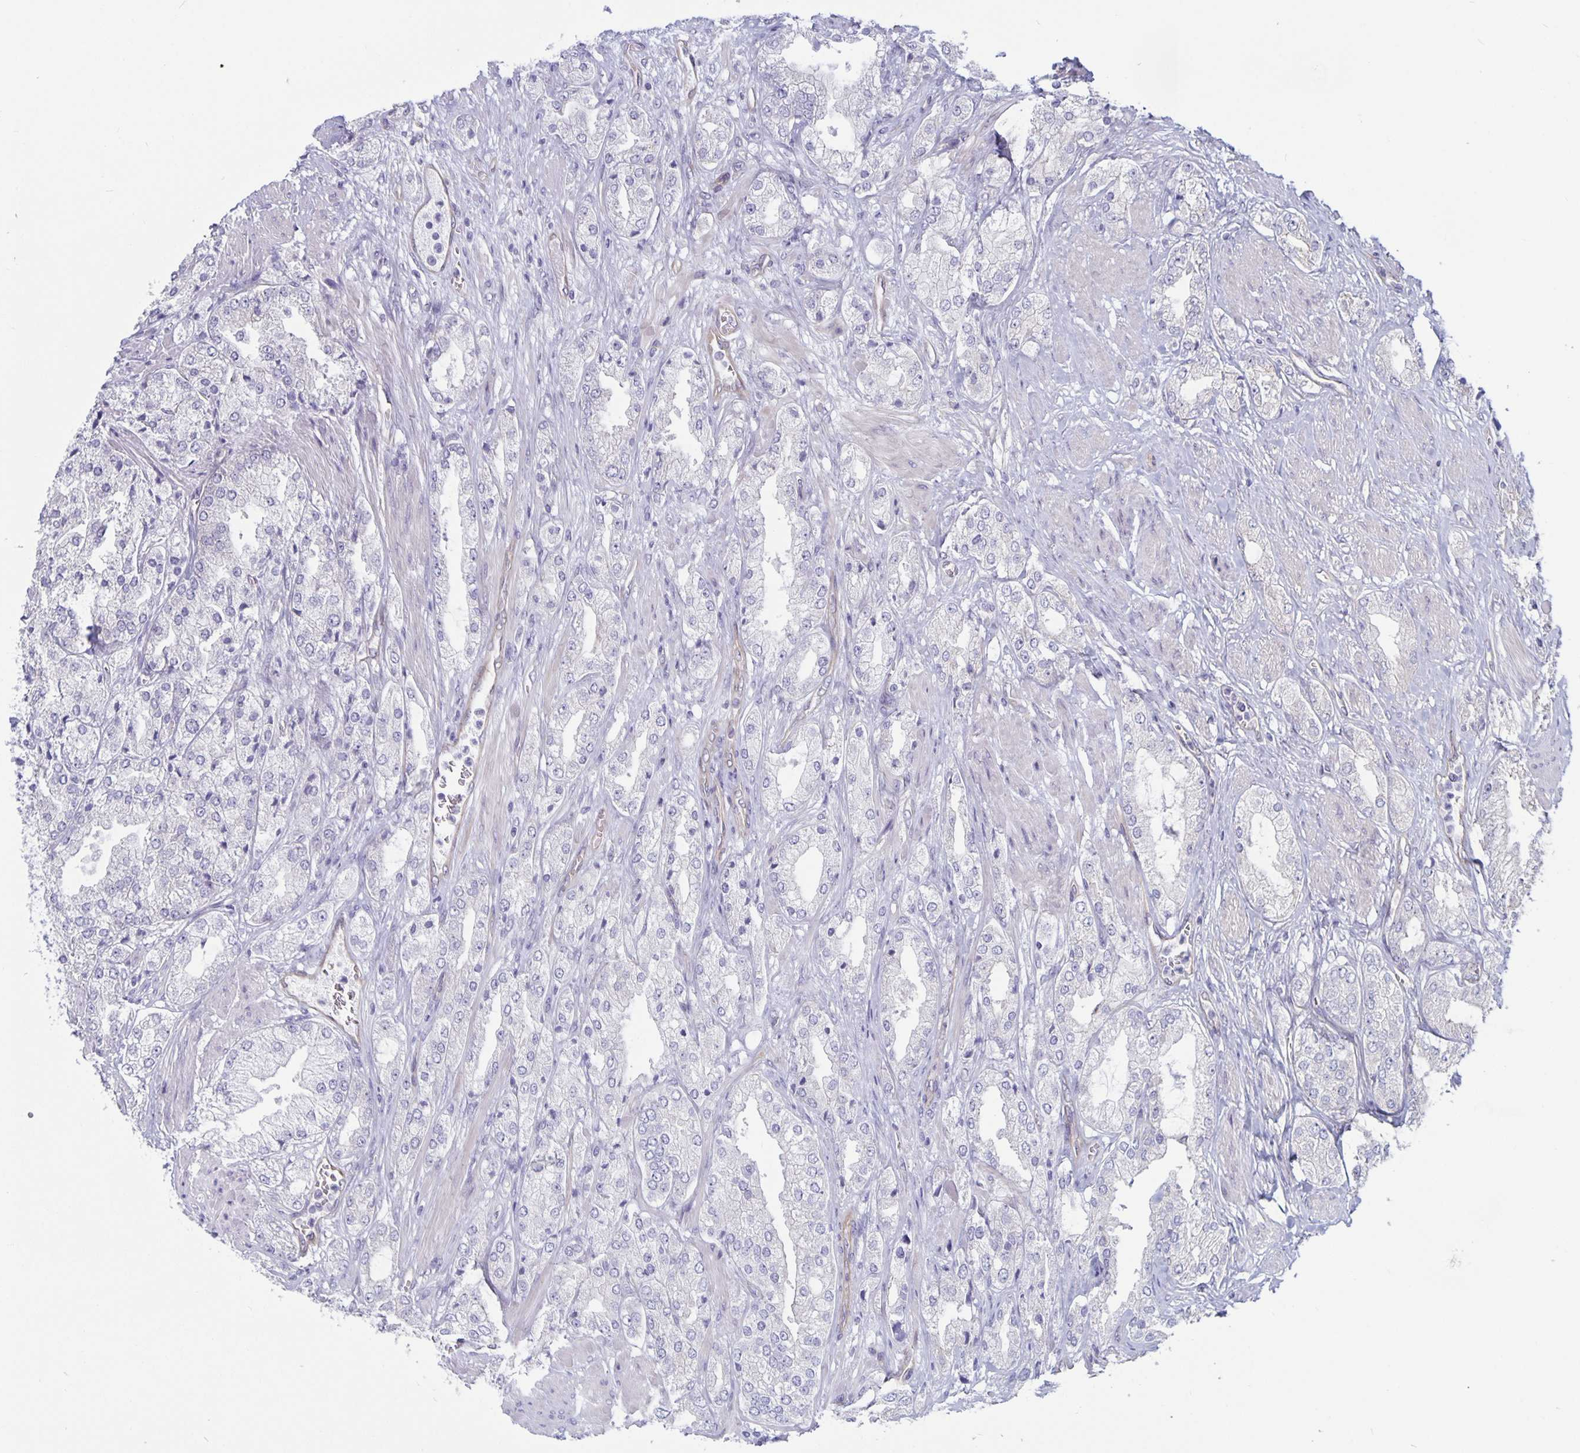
{"staining": {"intensity": "negative", "quantity": "none", "location": "none"}, "tissue": "prostate cancer", "cell_type": "Tumor cells", "image_type": "cancer", "snomed": [{"axis": "morphology", "description": "Adenocarcinoma, High grade"}, {"axis": "topography", "description": "Prostate"}], "caption": "This is a micrograph of immunohistochemistry (IHC) staining of prostate cancer (adenocarcinoma (high-grade)), which shows no expression in tumor cells. (IHC, brightfield microscopy, high magnification).", "gene": "PLCB3", "patient": {"sex": "male", "age": 68}}